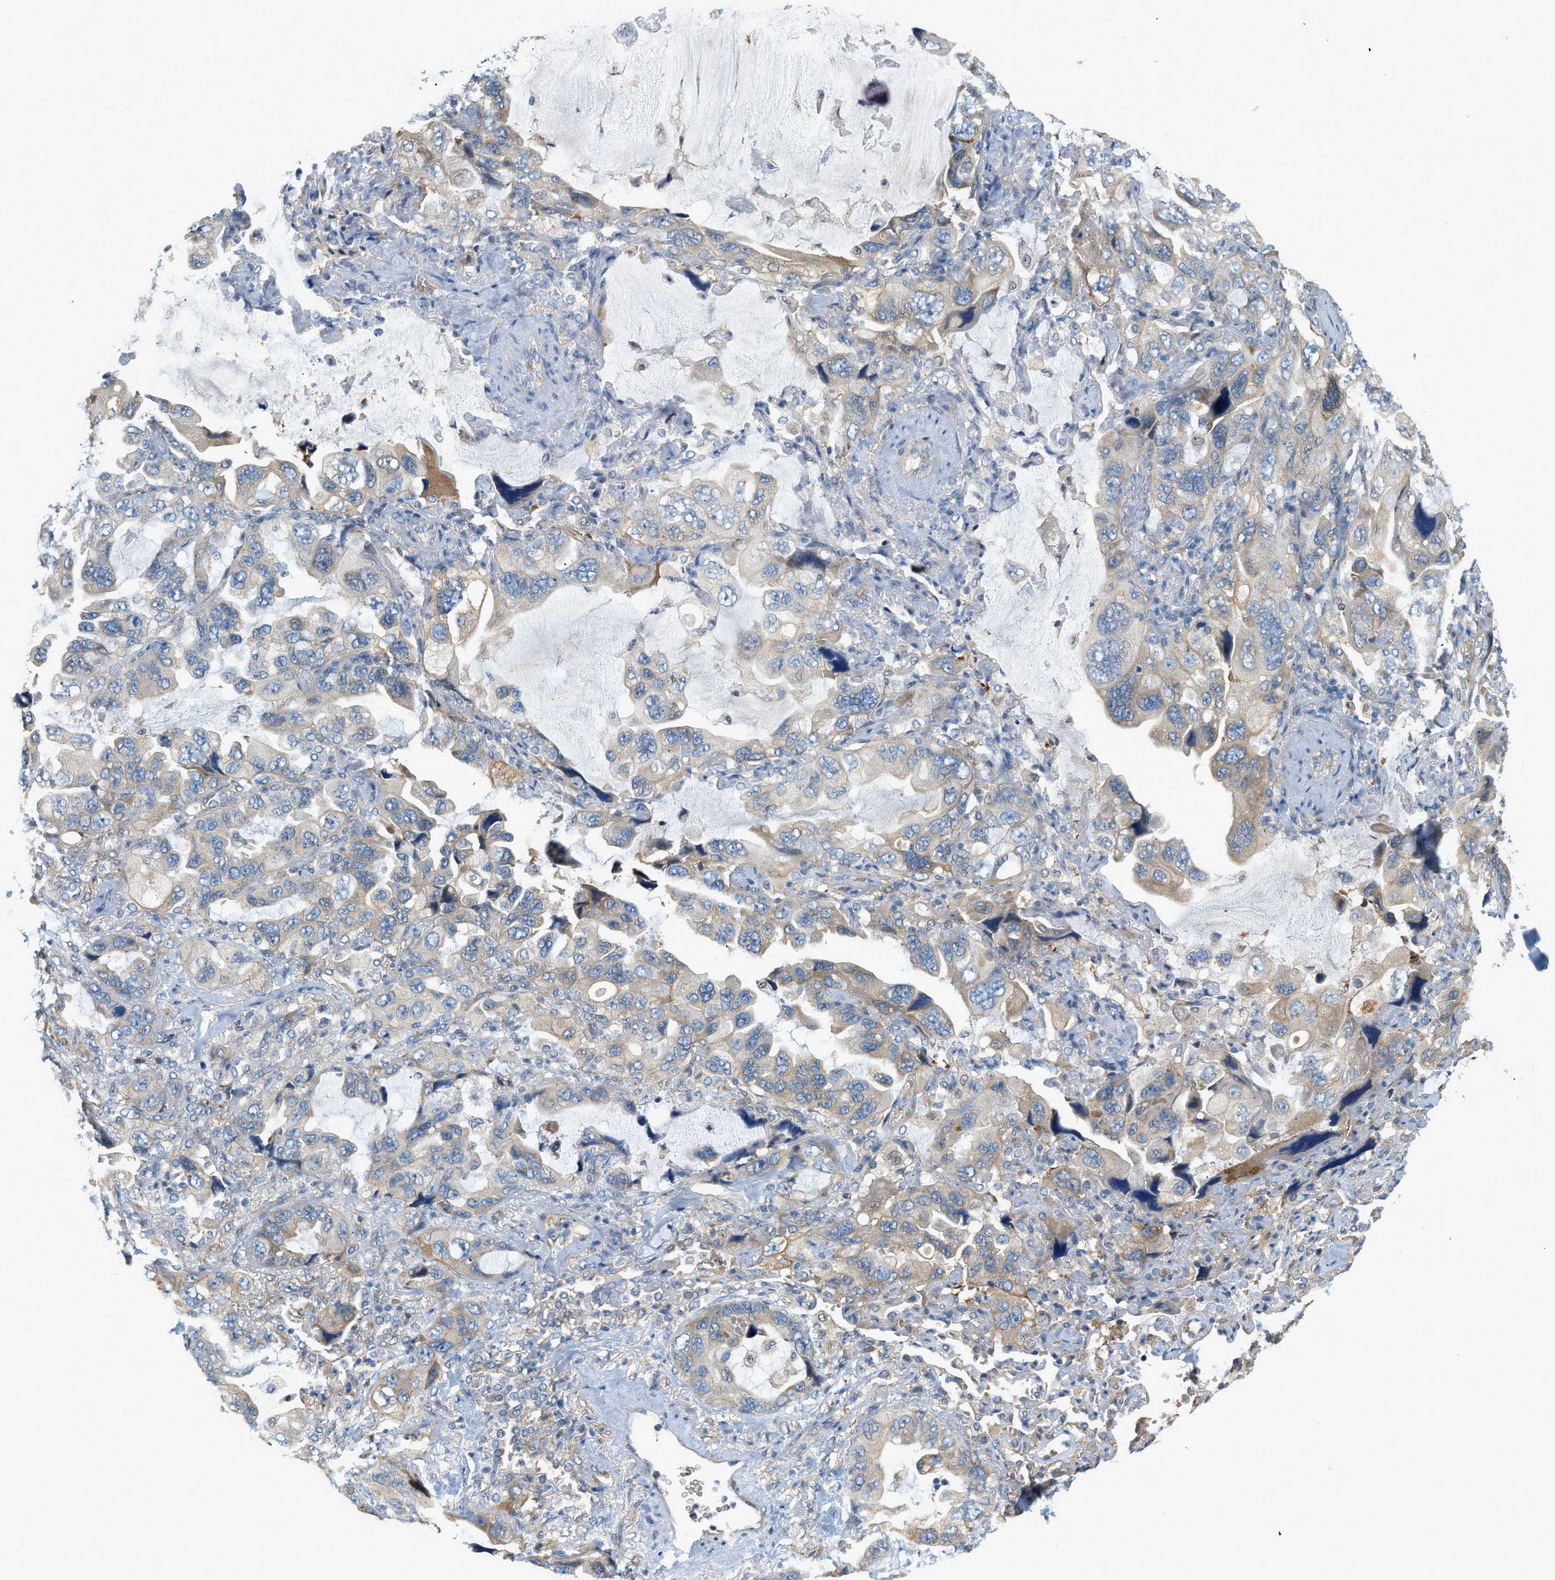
{"staining": {"intensity": "weak", "quantity": "<25%", "location": "cytoplasmic/membranous"}, "tissue": "lung cancer", "cell_type": "Tumor cells", "image_type": "cancer", "snomed": [{"axis": "morphology", "description": "Squamous cell carcinoma, NOS"}, {"axis": "topography", "description": "Lung"}], "caption": "A micrograph of lung cancer stained for a protein demonstrates no brown staining in tumor cells.", "gene": "CYTH2", "patient": {"sex": "female", "age": 73}}